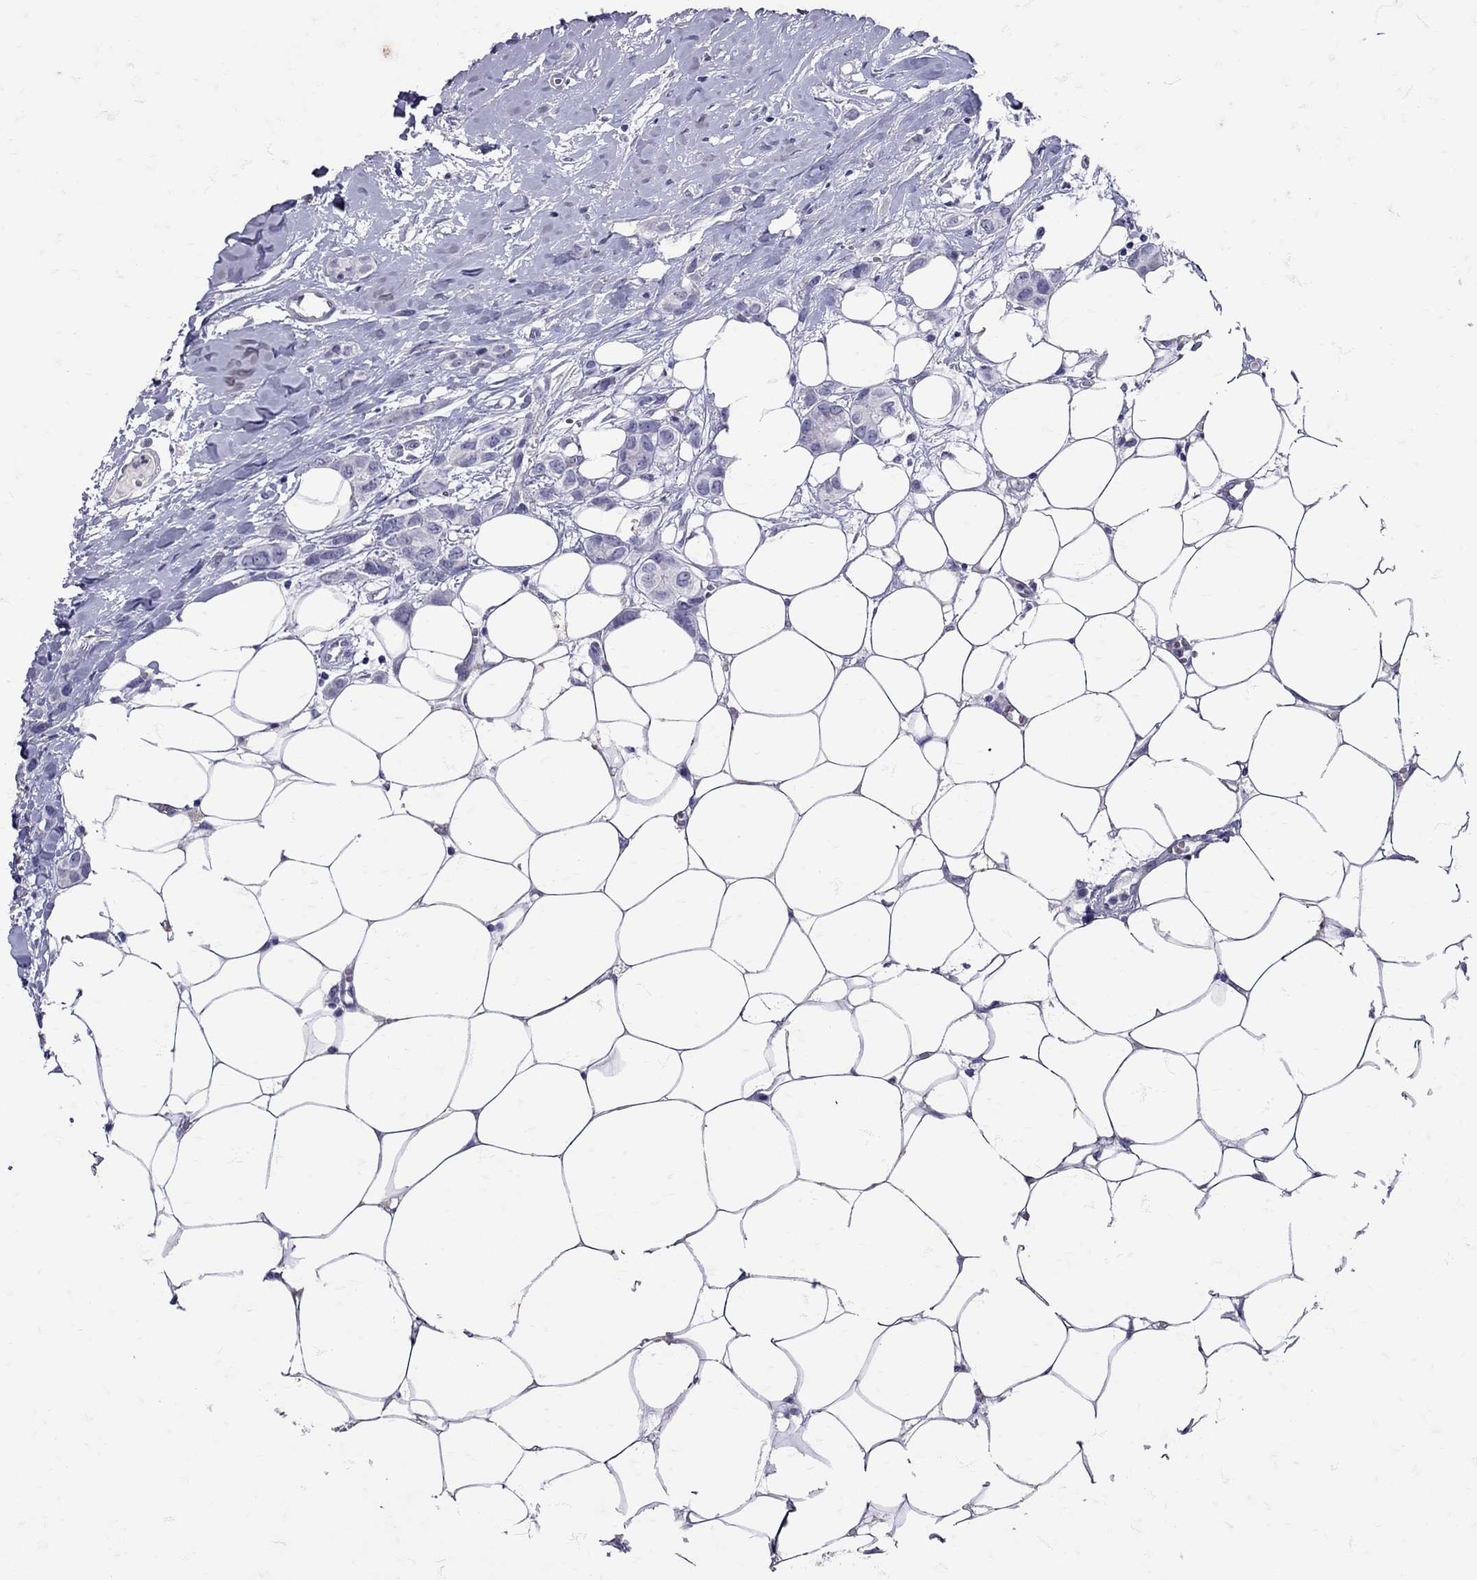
{"staining": {"intensity": "negative", "quantity": "none", "location": "none"}, "tissue": "breast cancer", "cell_type": "Tumor cells", "image_type": "cancer", "snomed": [{"axis": "morphology", "description": "Duct carcinoma"}, {"axis": "topography", "description": "Breast"}], "caption": "A micrograph of human infiltrating ductal carcinoma (breast) is negative for staining in tumor cells. The staining was performed using DAB to visualize the protein expression in brown, while the nuclei were stained in blue with hematoxylin (Magnification: 20x).", "gene": "SST", "patient": {"sex": "female", "age": 85}}